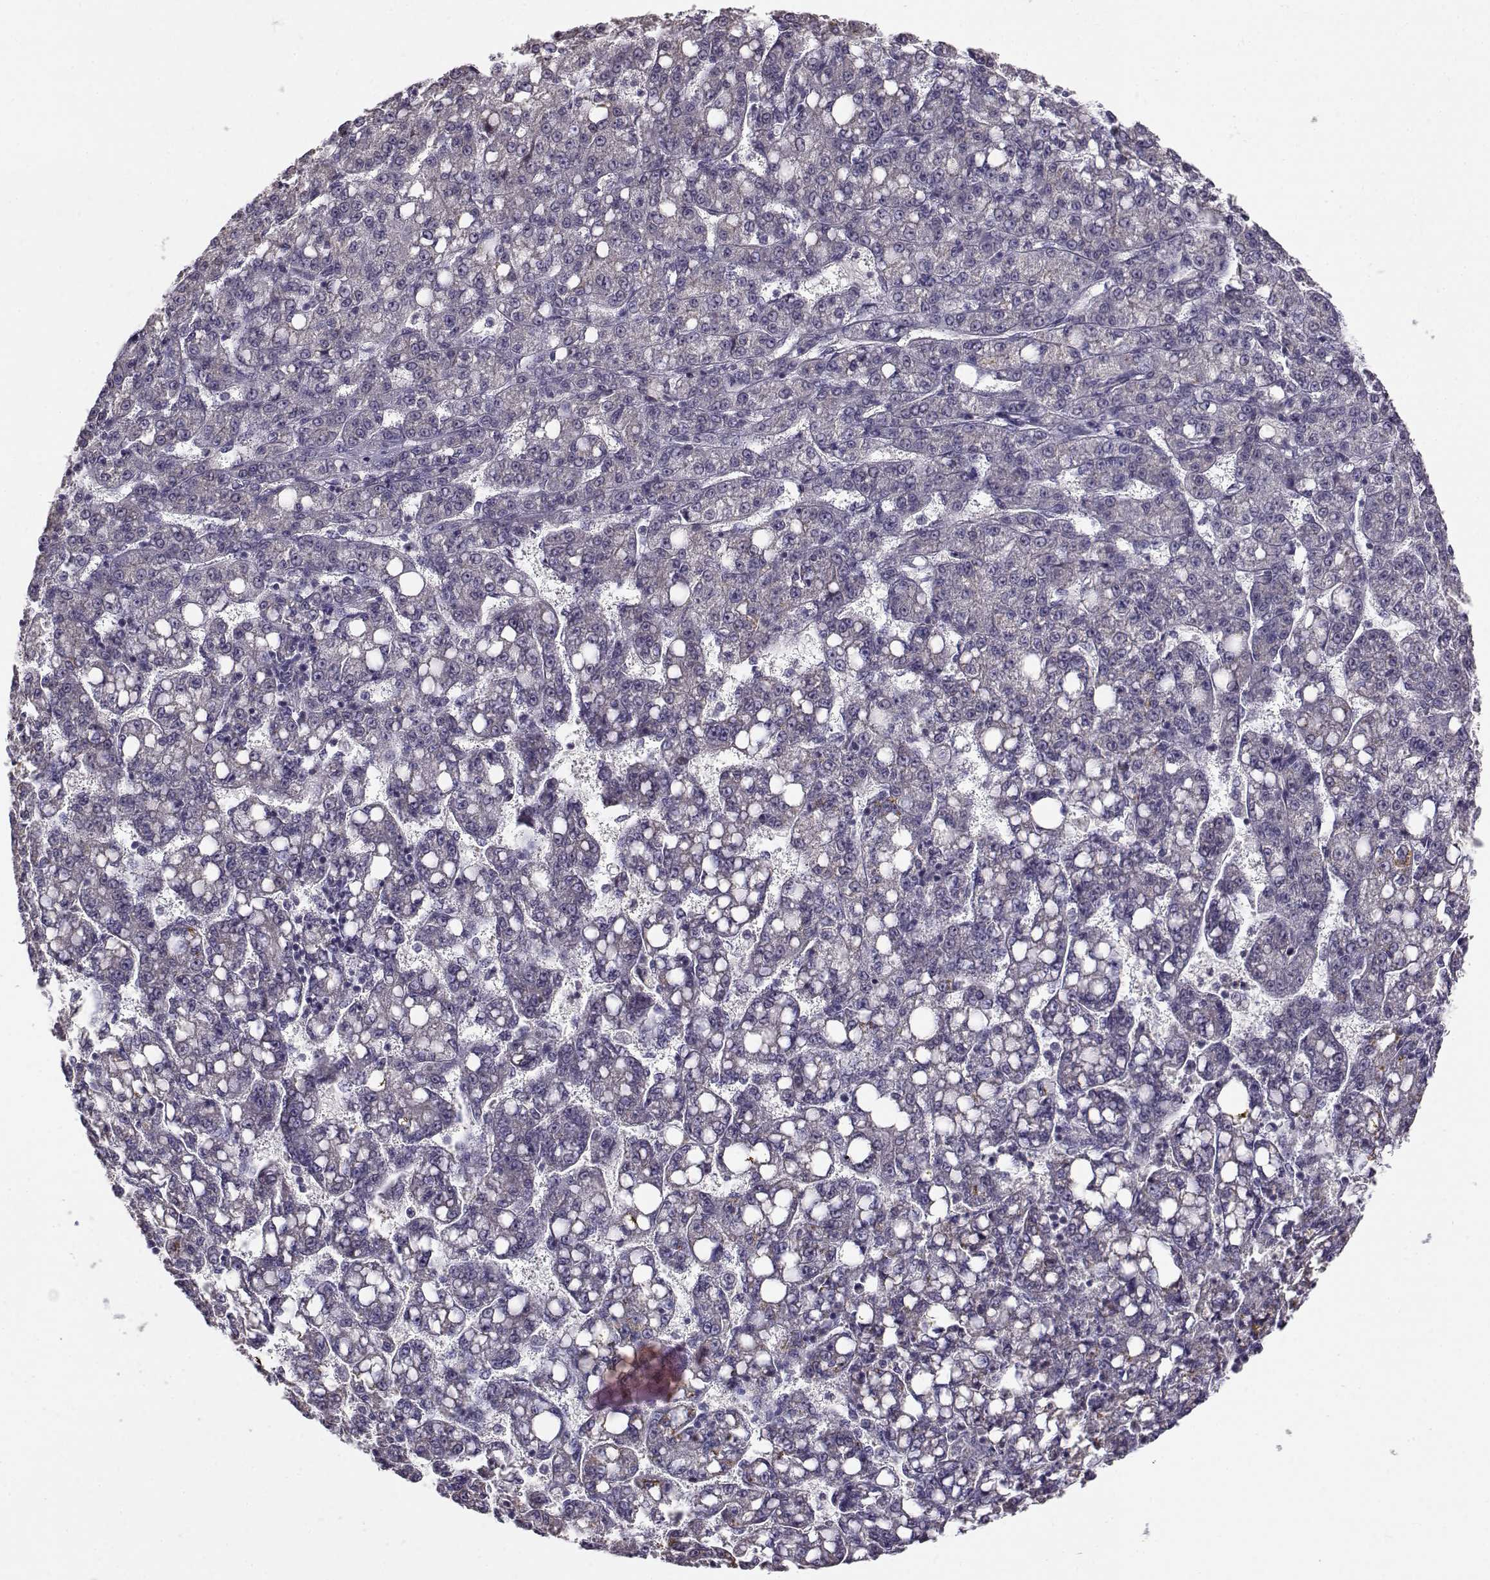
{"staining": {"intensity": "negative", "quantity": "none", "location": "none"}, "tissue": "liver cancer", "cell_type": "Tumor cells", "image_type": "cancer", "snomed": [{"axis": "morphology", "description": "Carcinoma, Hepatocellular, NOS"}, {"axis": "topography", "description": "Liver"}], "caption": "Immunohistochemistry (IHC) of liver cancer (hepatocellular carcinoma) demonstrates no positivity in tumor cells.", "gene": "TMEM145", "patient": {"sex": "female", "age": 65}}